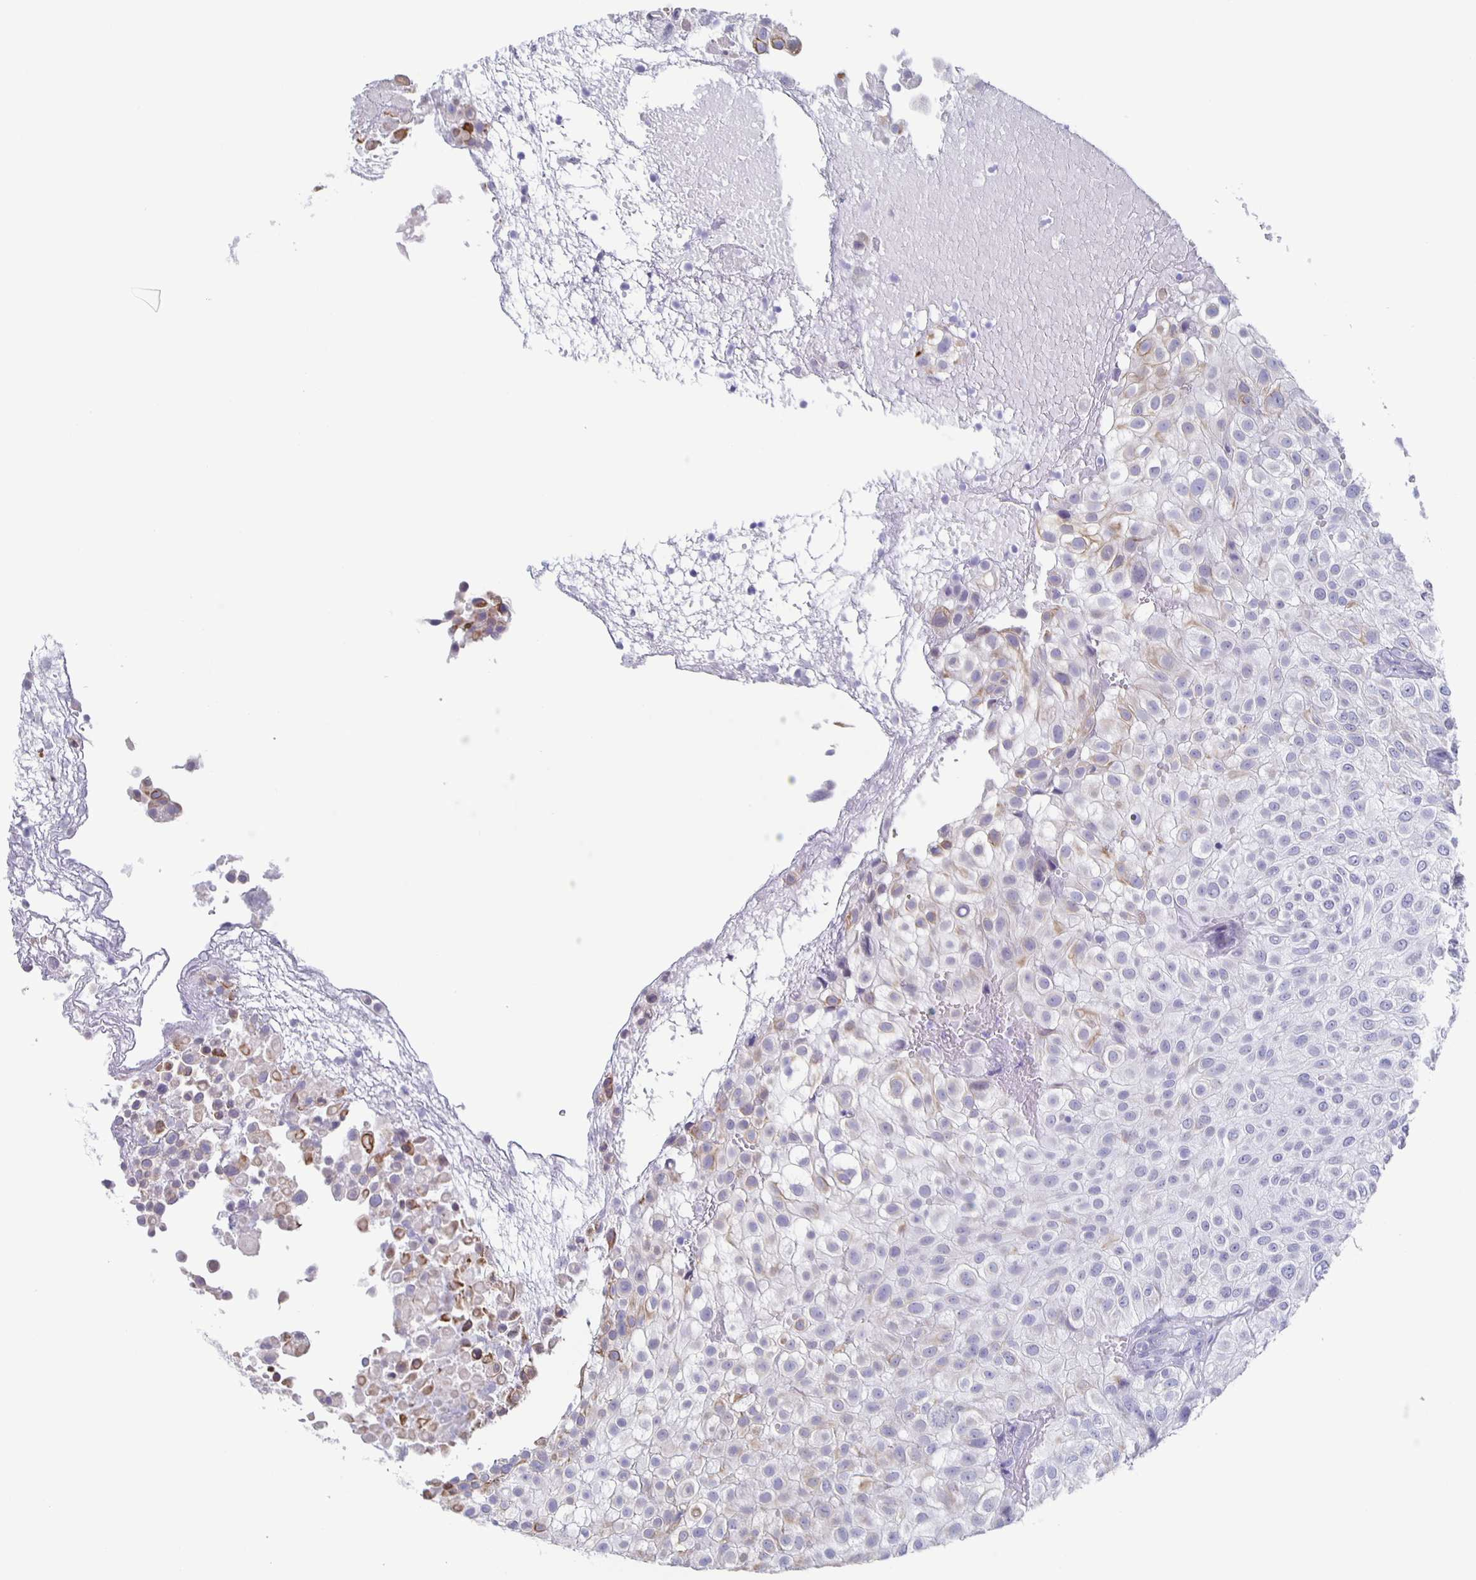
{"staining": {"intensity": "moderate", "quantity": "<25%", "location": "cytoplasmic/membranous"}, "tissue": "urothelial cancer", "cell_type": "Tumor cells", "image_type": "cancer", "snomed": [{"axis": "morphology", "description": "Urothelial carcinoma, High grade"}, {"axis": "topography", "description": "Urinary bladder"}], "caption": "Immunohistochemistry (IHC) staining of urothelial carcinoma (high-grade), which demonstrates low levels of moderate cytoplasmic/membranous staining in approximately <25% of tumor cells indicating moderate cytoplasmic/membranous protein staining. The staining was performed using DAB (3,3'-diaminobenzidine) (brown) for protein detection and nuclei were counterstained in hematoxylin (blue).", "gene": "CCDC17", "patient": {"sex": "male", "age": 56}}